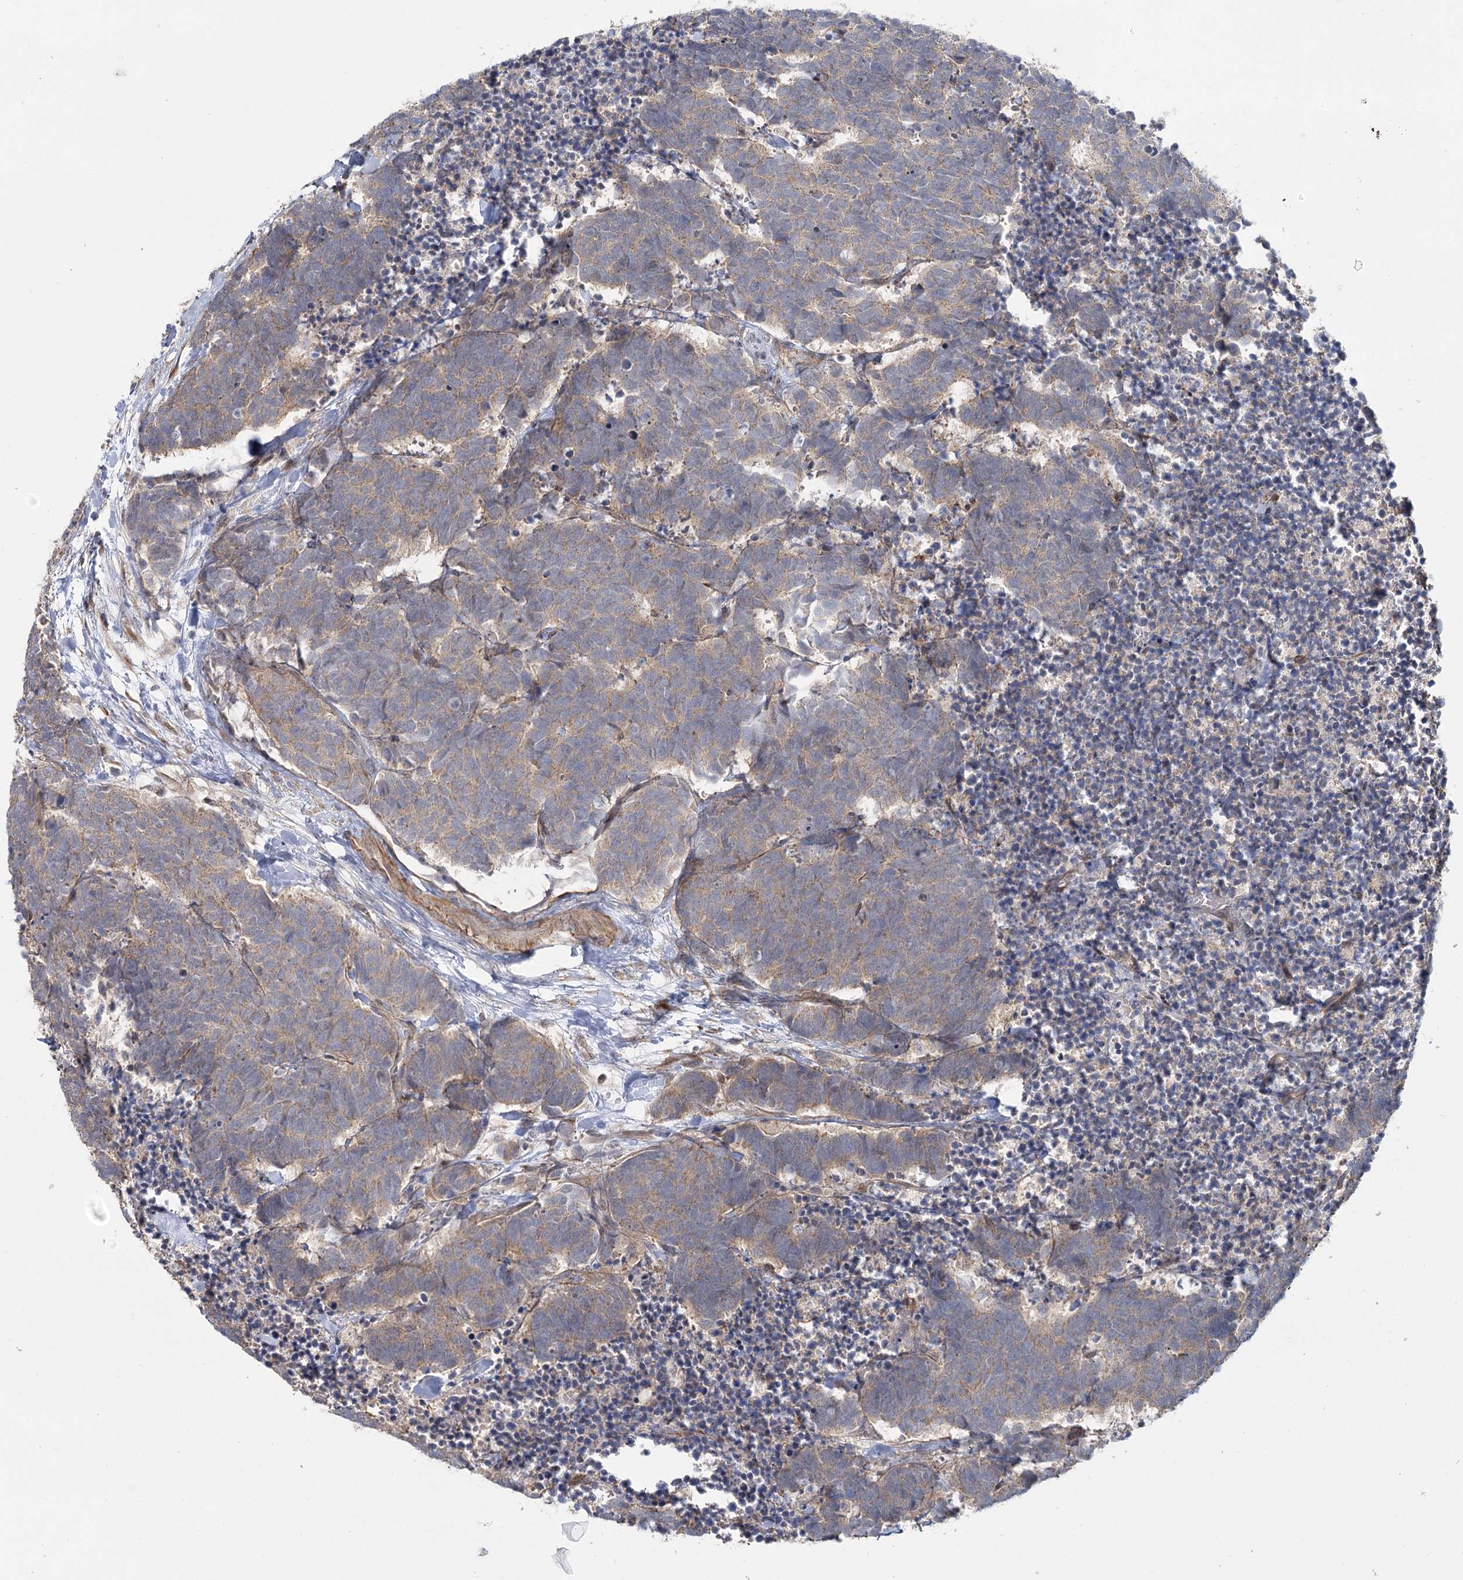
{"staining": {"intensity": "weak", "quantity": "25%-75%", "location": "cytoplasmic/membranous"}, "tissue": "carcinoid", "cell_type": "Tumor cells", "image_type": "cancer", "snomed": [{"axis": "morphology", "description": "Carcinoma, NOS"}, {"axis": "morphology", "description": "Carcinoid, malignant, NOS"}, {"axis": "topography", "description": "Urinary bladder"}], "caption": "A photomicrograph showing weak cytoplasmic/membranous positivity in about 25%-75% of tumor cells in carcinoid (malignant), as visualized by brown immunohistochemical staining.", "gene": "TBC1D9B", "patient": {"sex": "male", "age": 57}}